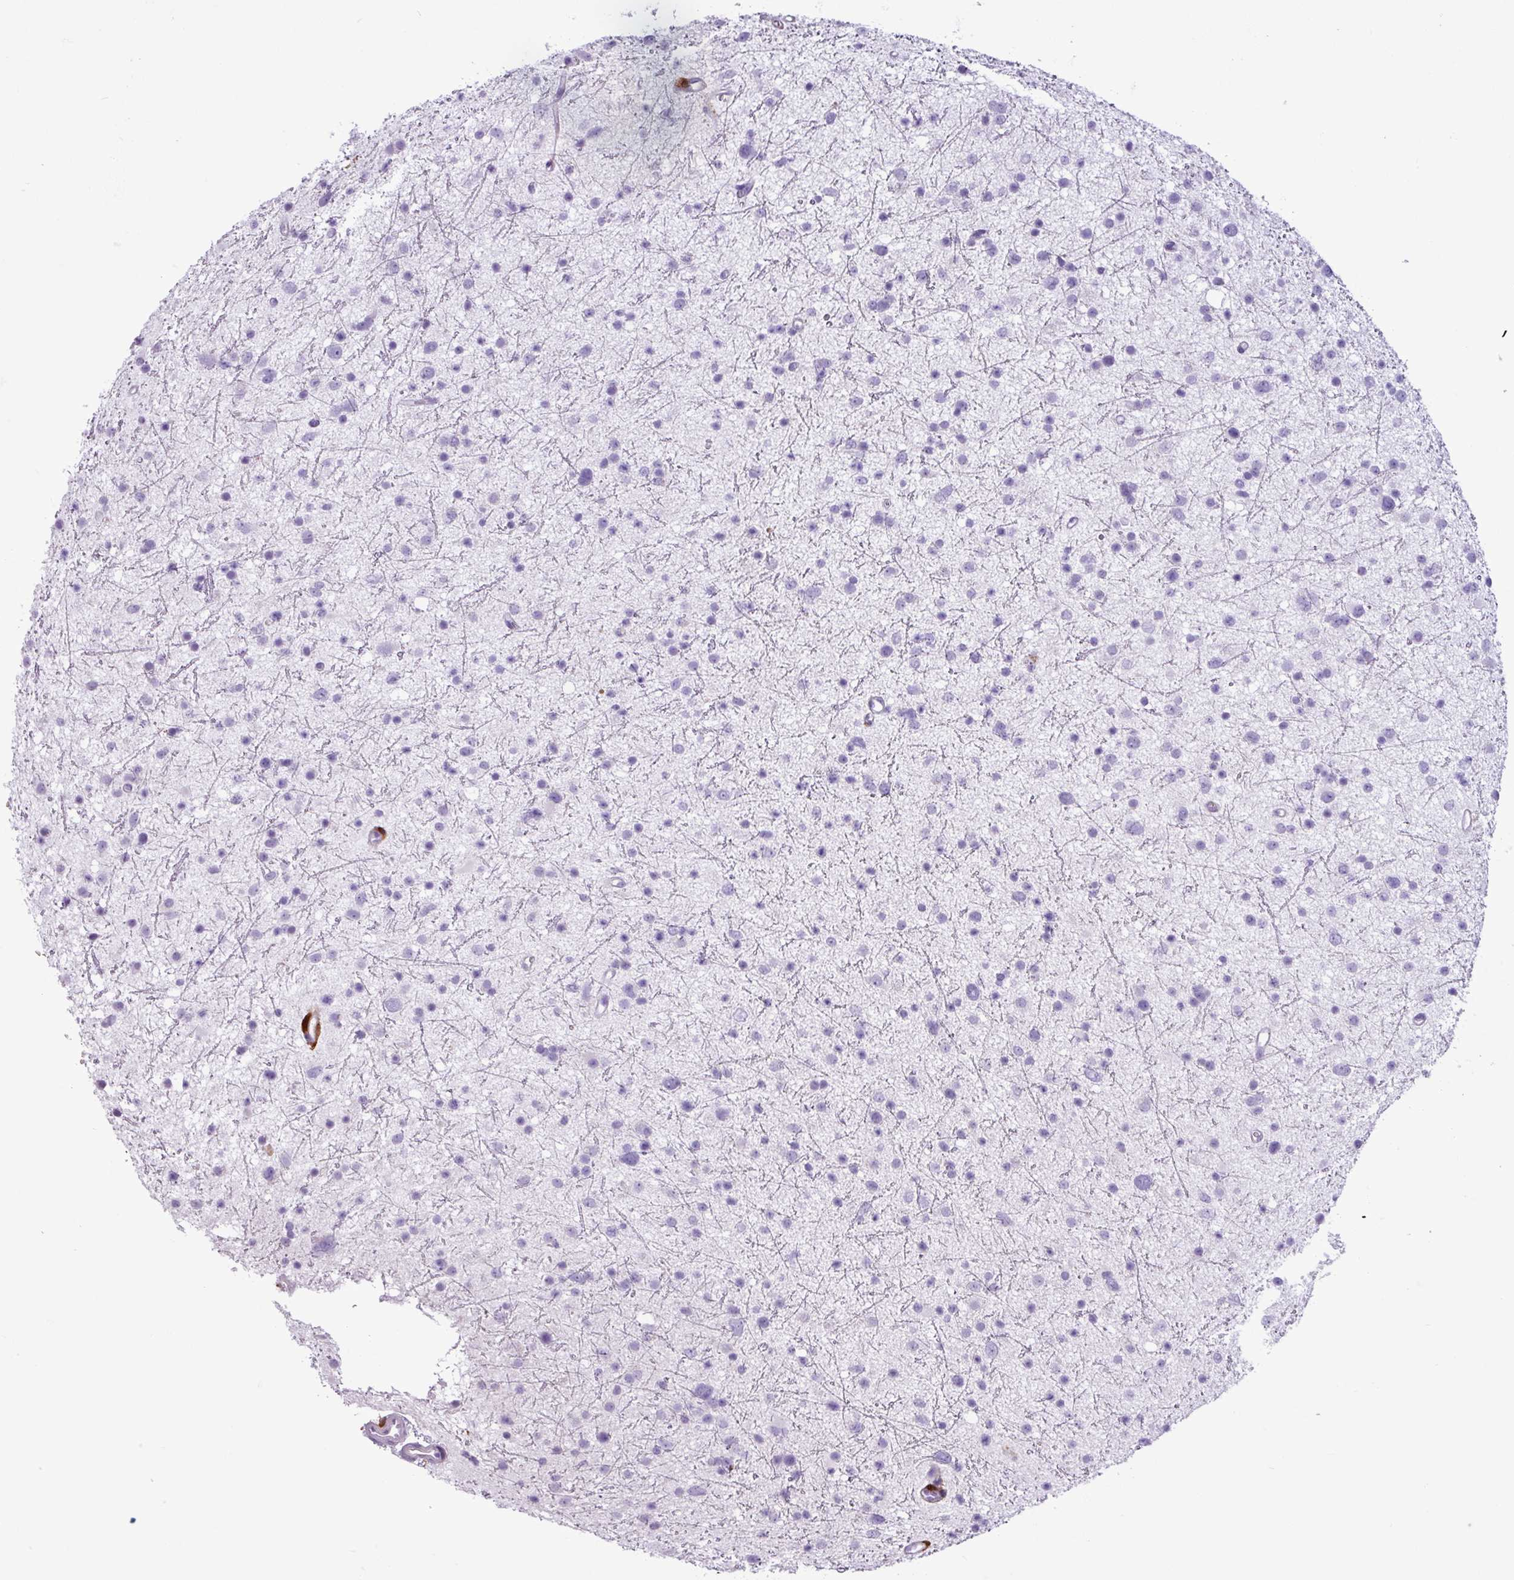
{"staining": {"intensity": "negative", "quantity": "none", "location": "none"}, "tissue": "glioma", "cell_type": "Tumor cells", "image_type": "cancer", "snomed": [{"axis": "morphology", "description": "Glioma, malignant, Low grade"}, {"axis": "topography", "description": "Cerebral cortex"}], "caption": "An immunohistochemistry (IHC) micrograph of glioma is shown. There is no staining in tumor cells of glioma.", "gene": "TMEM200C", "patient": {"sex": "female", "age": 39}}